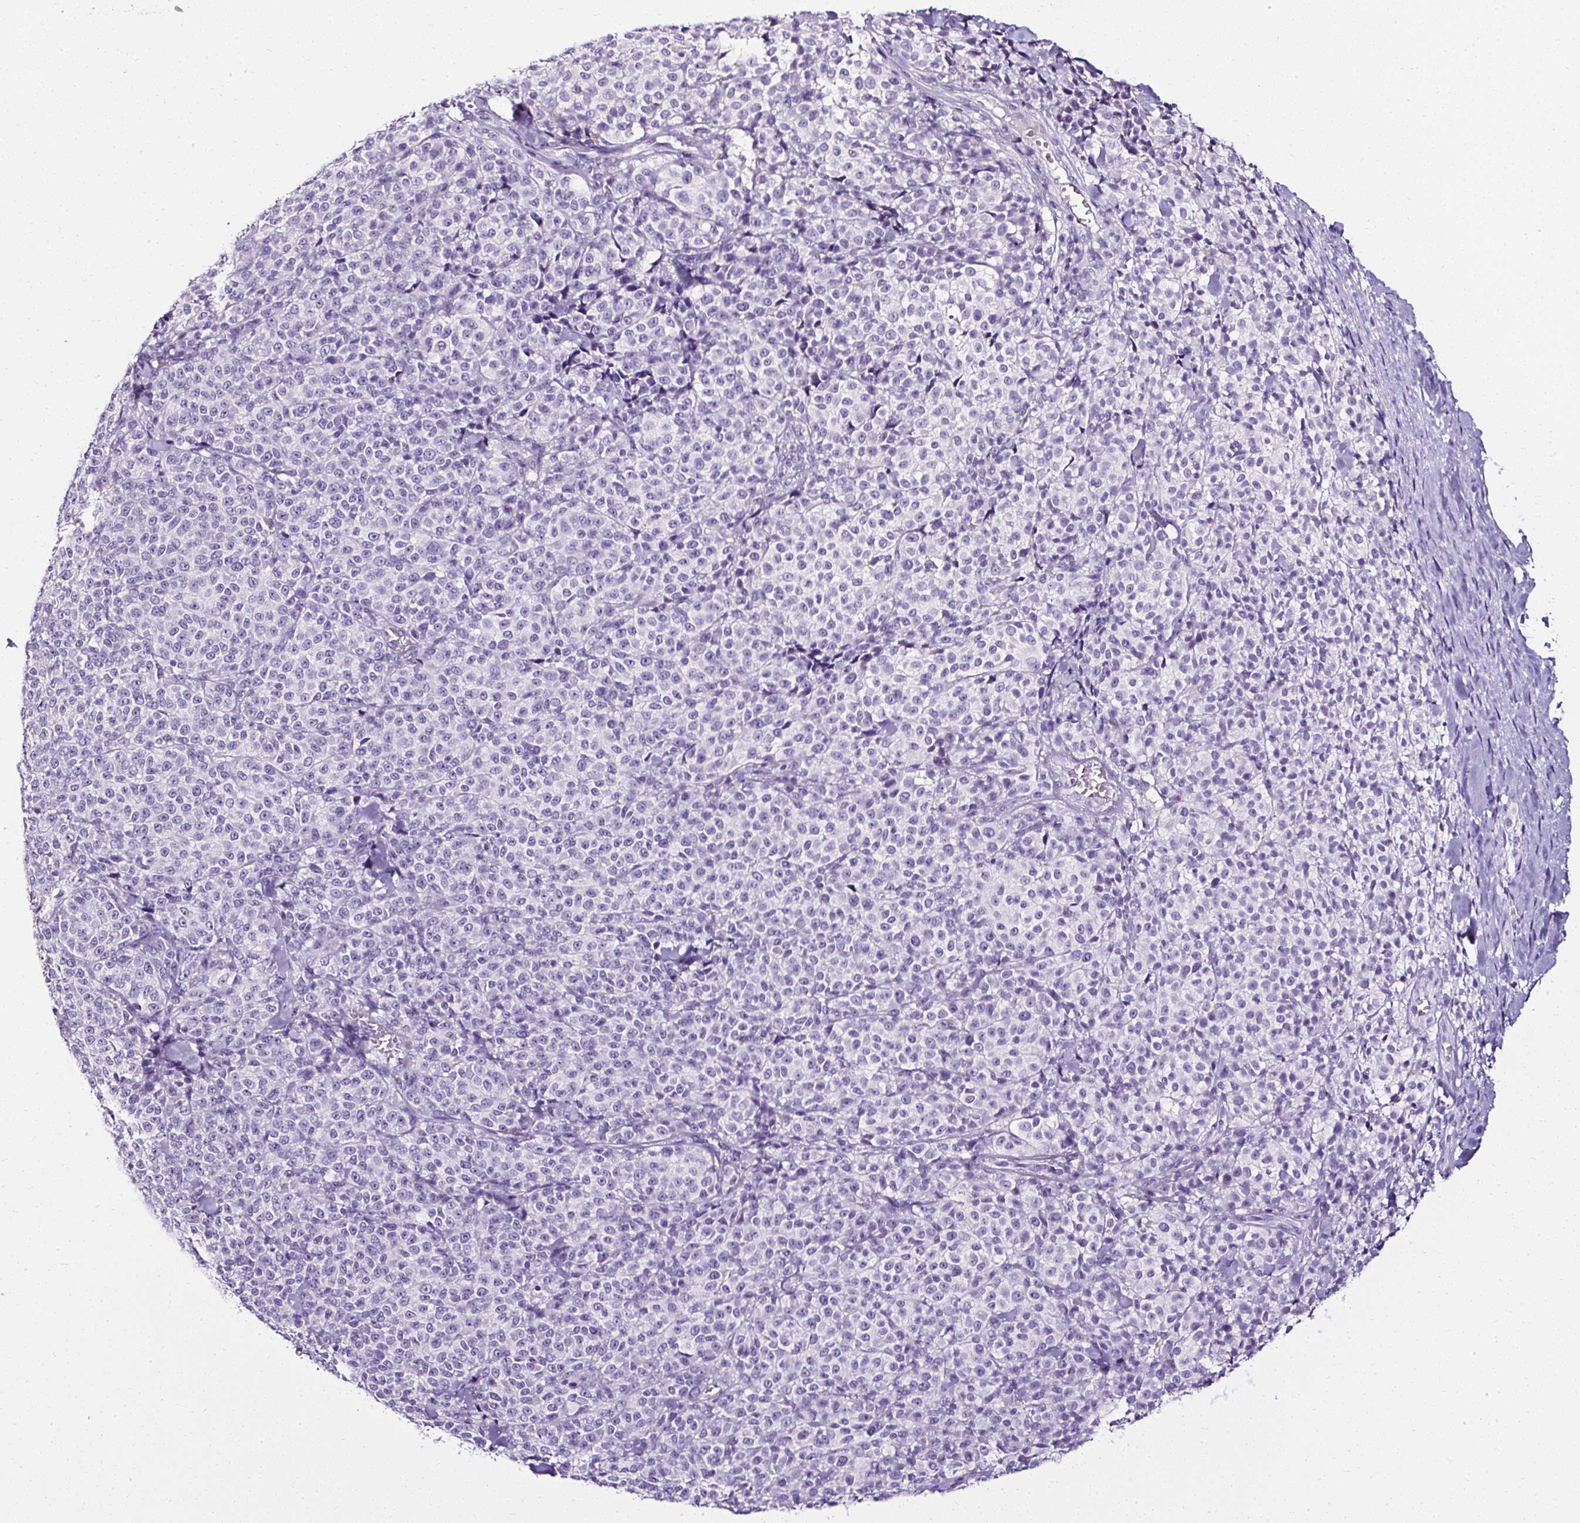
{"staining": {"intensity": "negative", "quantity": "none", "location": "none"}, "tissue": "melanoma", "cell_type": "Tumor cells", "image_type": "cancer", "snomed": [{"axis": "morphology", "description": "Normal tissue, NOS"}, {"axis": "morphology", "description": "Malignant melanoma, NOS"}, {"axis": "topography", "description": "Skin"}], "caption": "Immunohistochemical staining of human melanoma displays no significant staining in tumor cells. The staining was performed using DAB to visualize the protein expression in brown, while the nuclei were stained in blue with hematoxylin (Magnification: 20x).", "gene": "ATP2A1", "patient": {"sex": "female", "age": 34}}